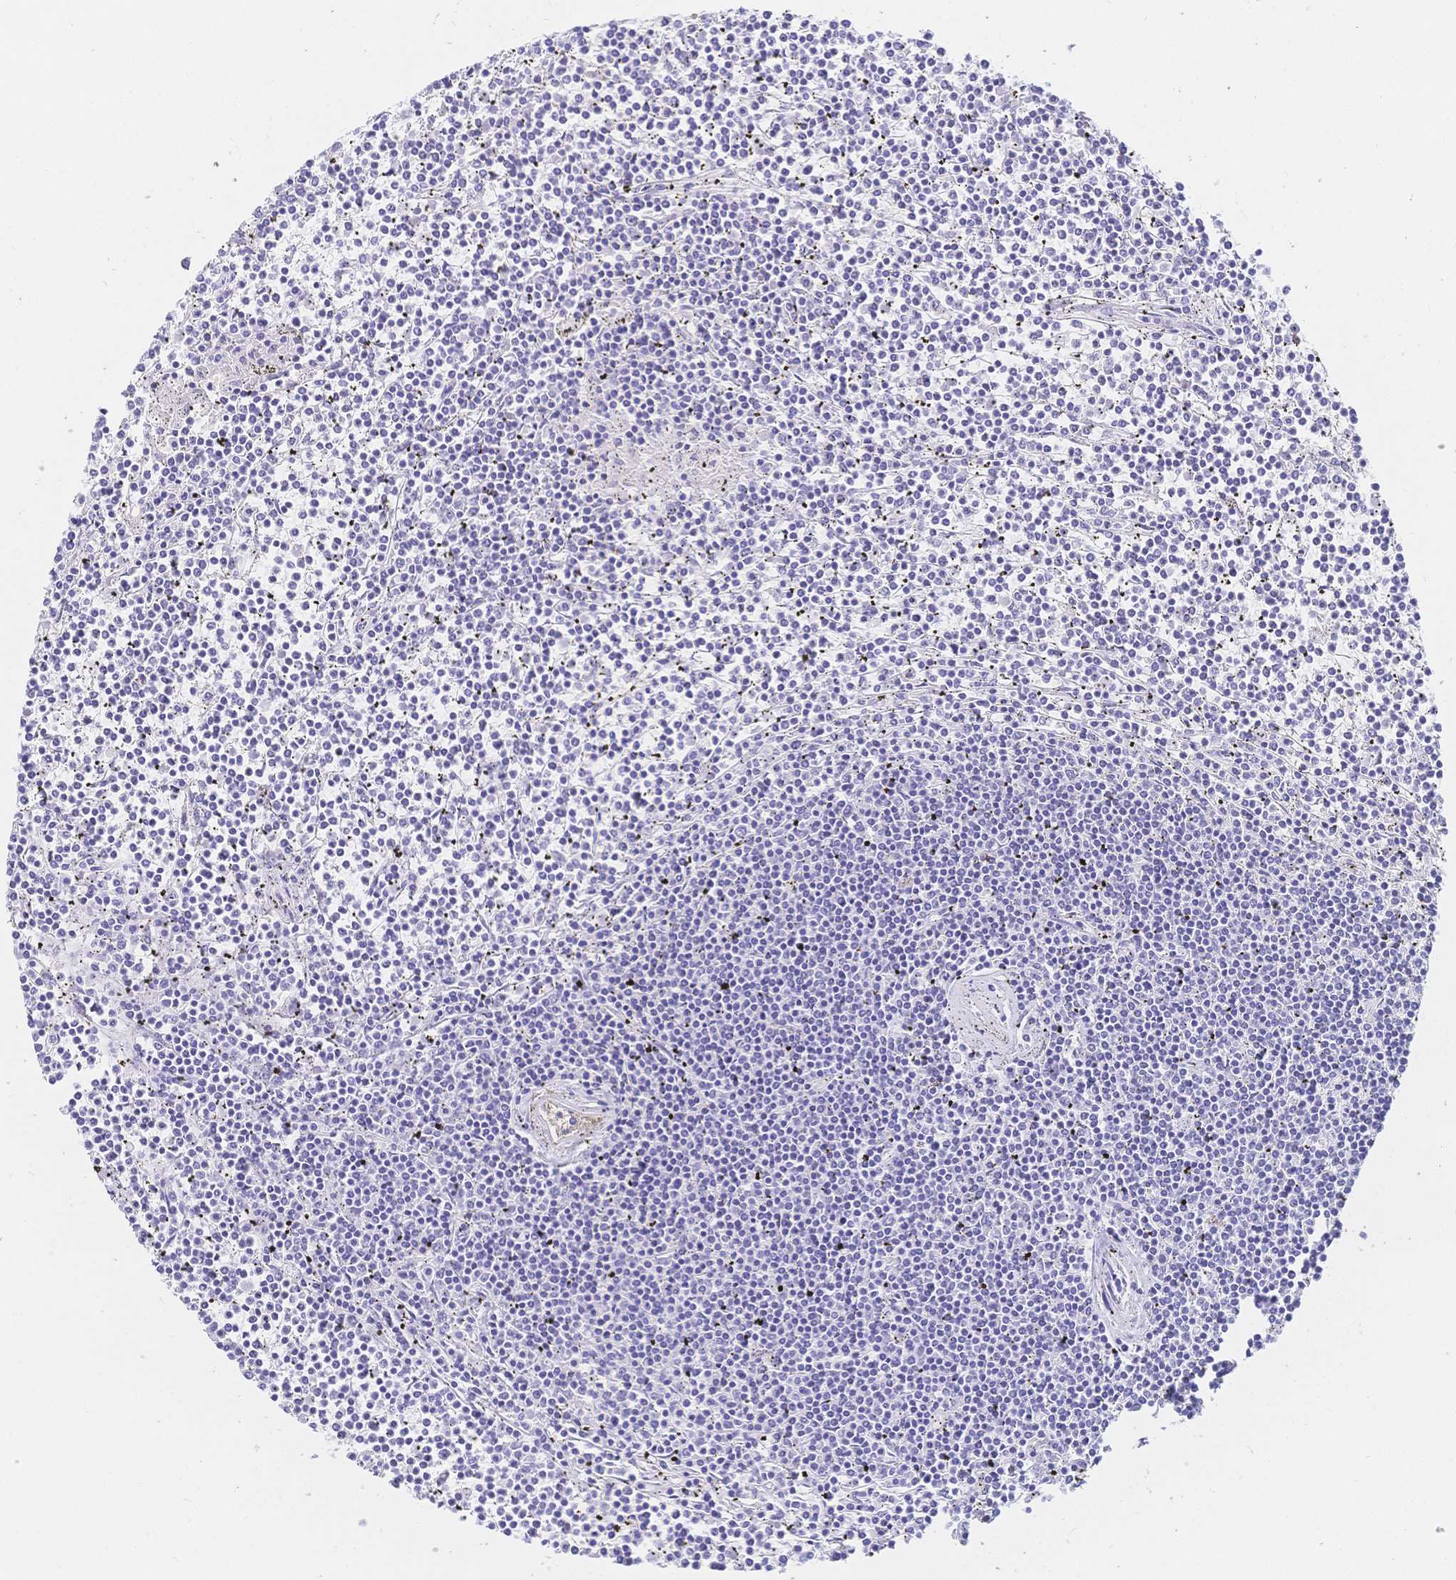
{"staining": {"intensity": "negative", "quantity": "none", "location": "none"}, "tissue": "lymphoma", "cell_type": "Tumor cells", "image_type": "cancer", "snomed": [{"axis": "morphology", "description": "Malignant lymphoma, non-Hodgkin's type, Low grade"}, {"axis": "topography", "description": "Spleen"}], "caption": "Tumor cells are negative for protein expression in human lymphoma.", "gene": "MEP1B", "patient": {"sex": "female", "age": 19}}